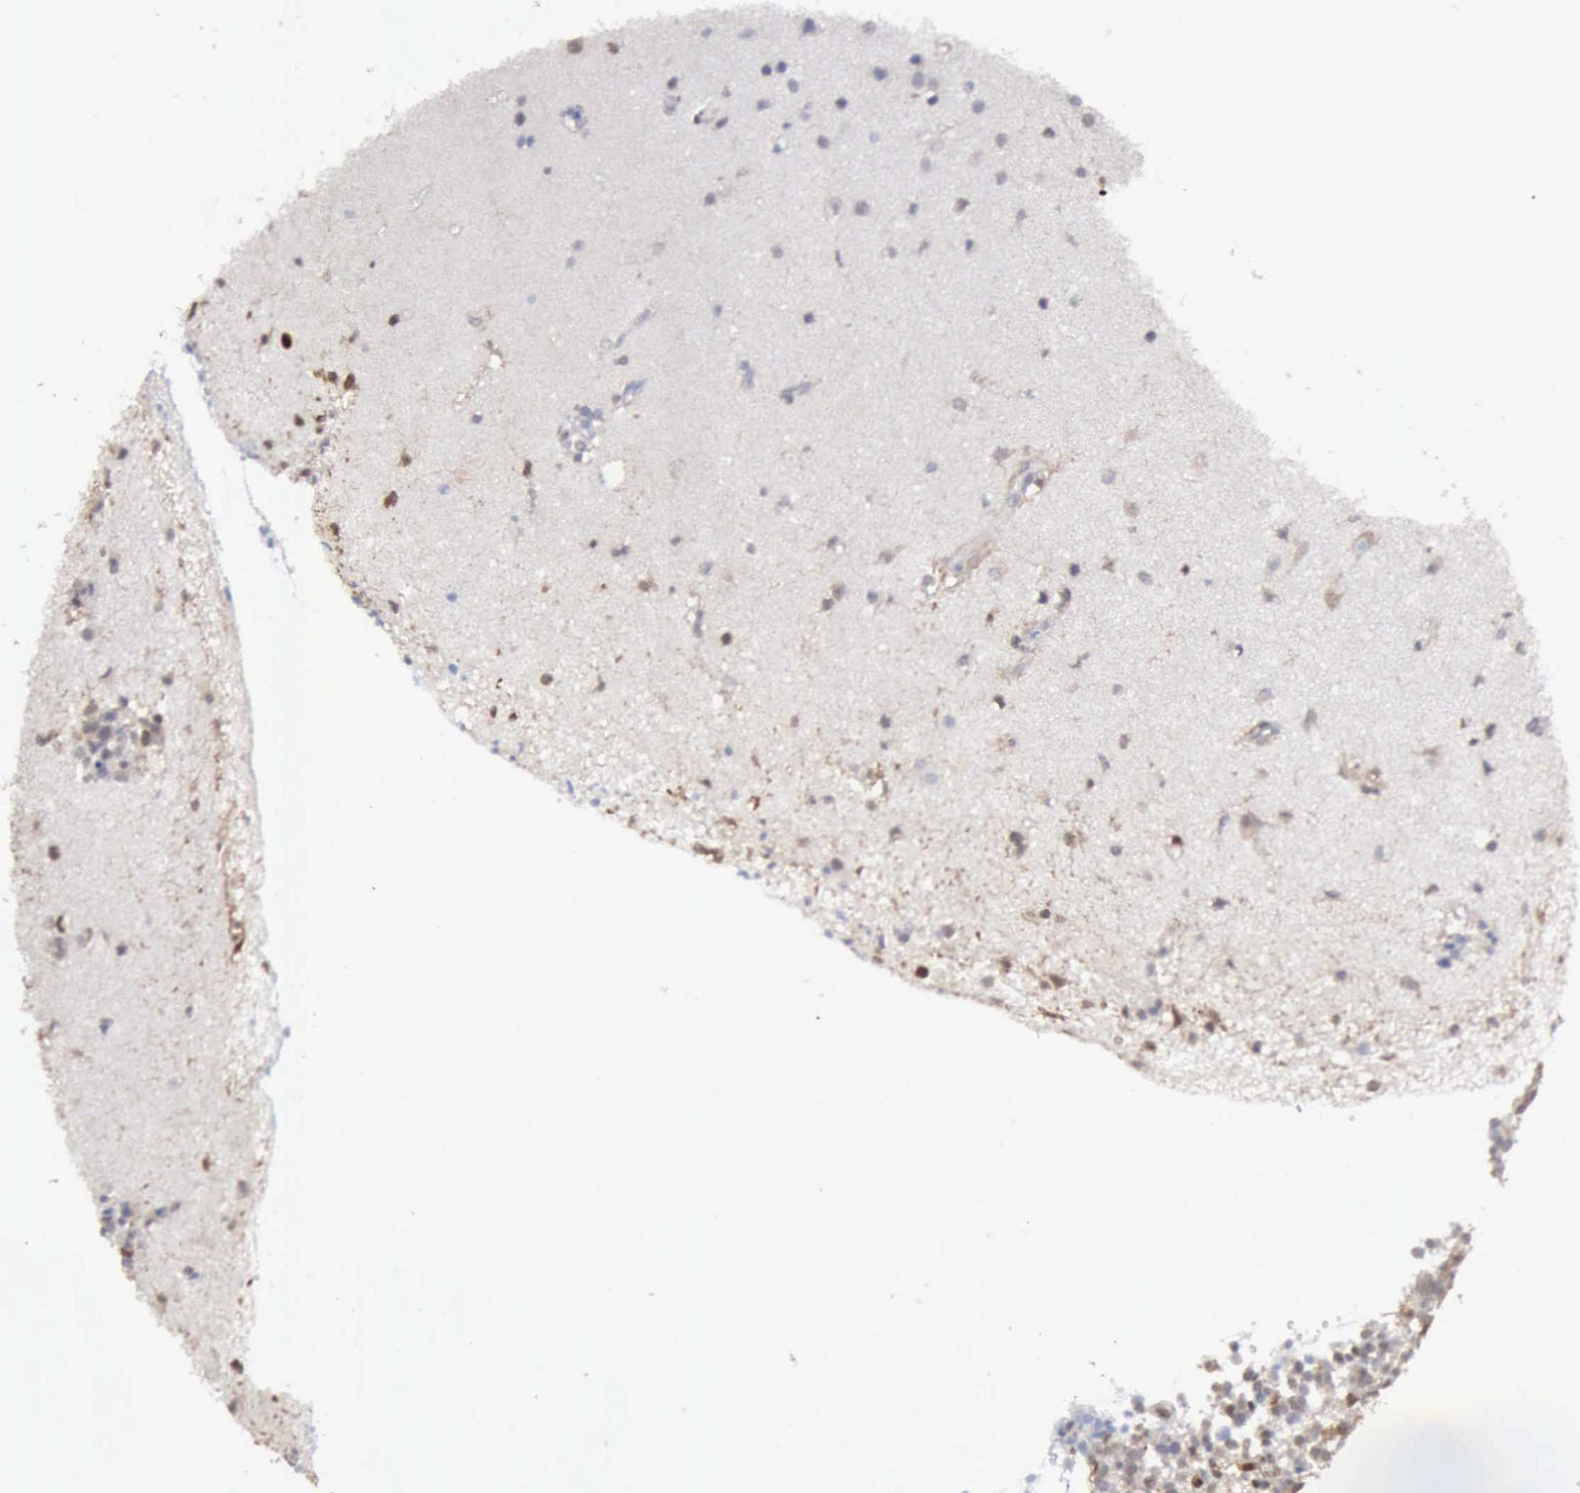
{"staining": {"intensity": "negative", "quantity": "none", "location": "none"}, "tissue": "glioma", "cell_type": "Tumor cells", "image_type": "cancer", "snomed": [{"axis": "morphology", "description": "Glioma, malignant, High grade"}, {"axis": "topography", "description": "Brain"}], "caption": "Immunohistochemical staining of human malignant glioma (high-grade) displays no significant expression in tumor cells.", "gene": "STAT1", "patient": {"sex": "male", "age": 66}}